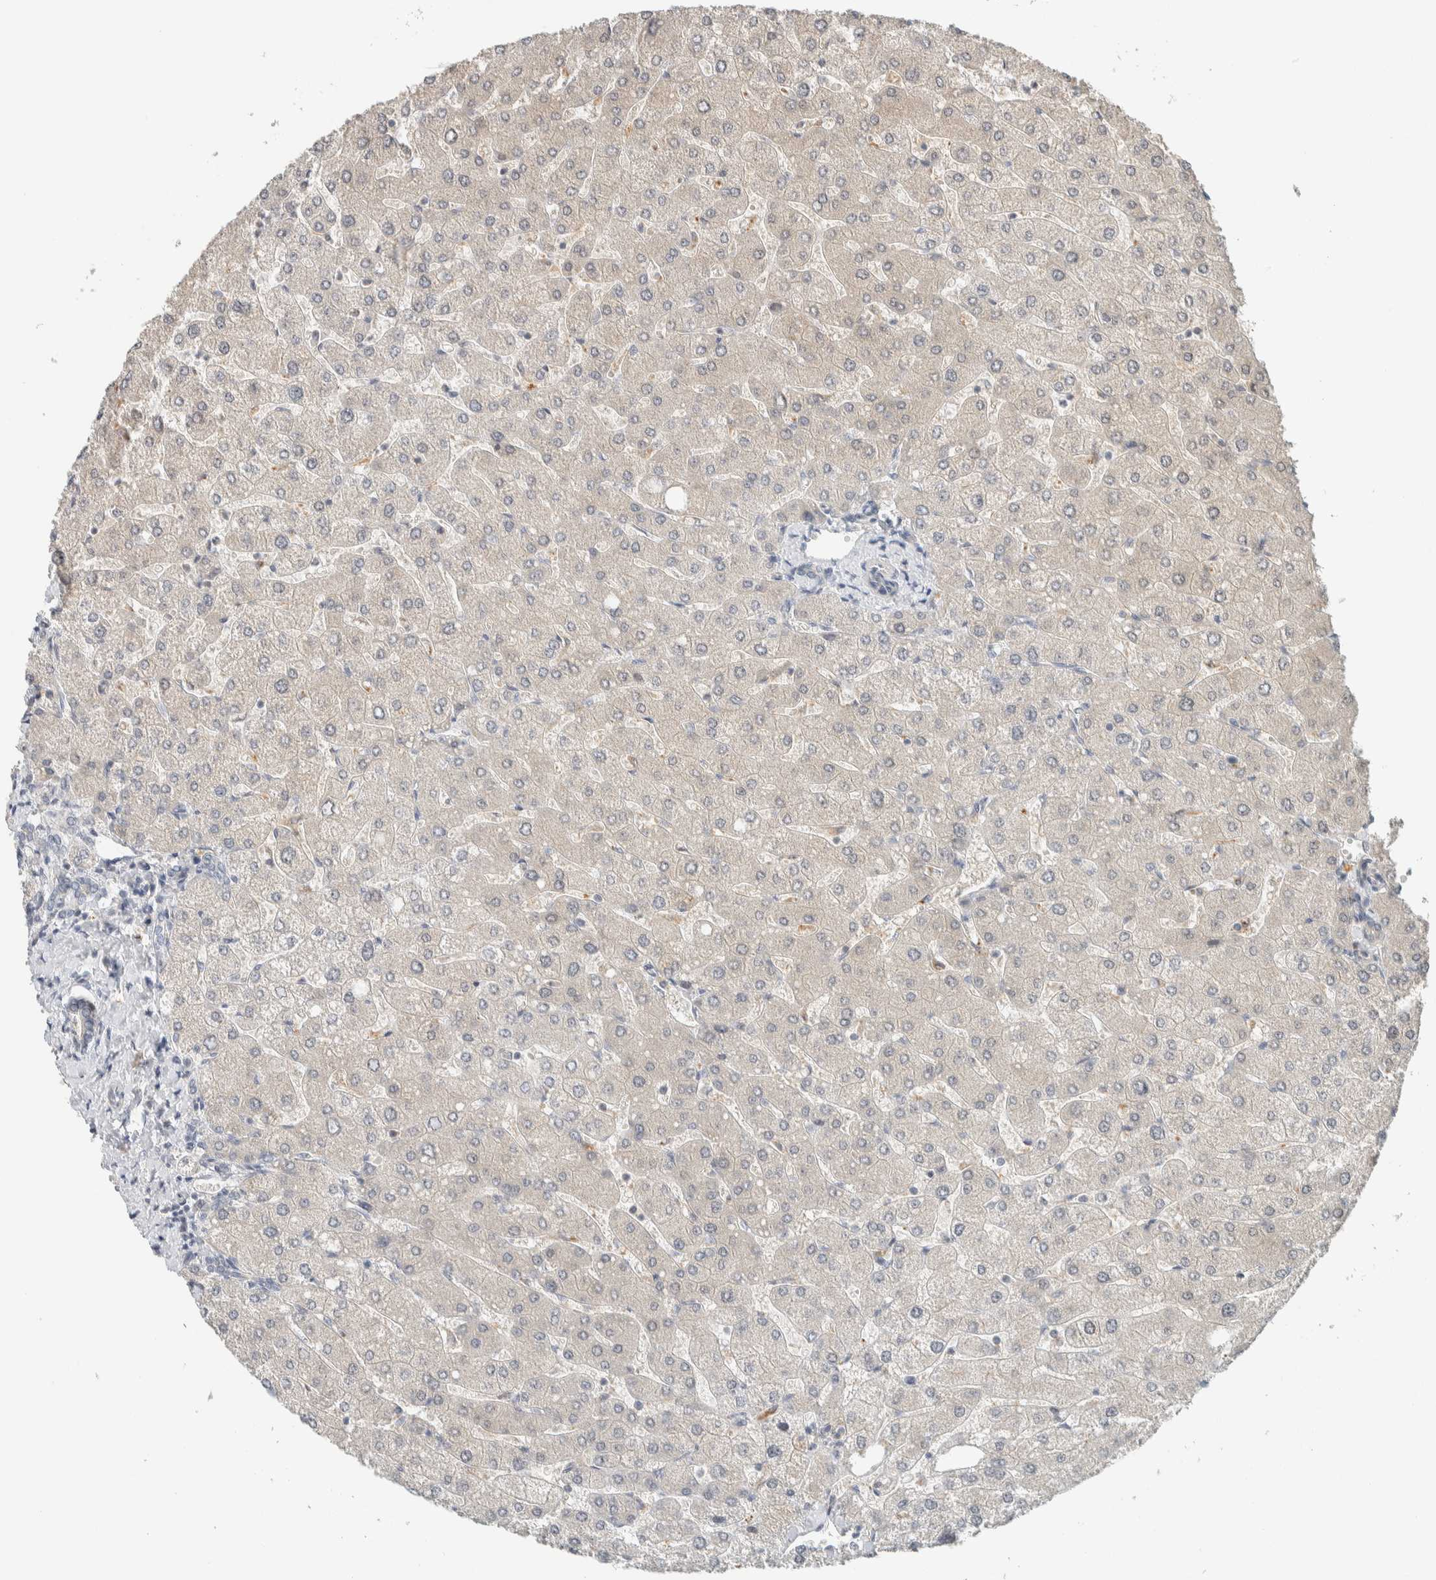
{"staining": {"intensity": "negative", "quantity": "none", "location": "none"}, "tissue": "liver", "cell_type": "Cholangiocytes", "image_type": "normal", "snomed": [{"axis": "morphology", "description": "Normal tissue, NOS"}, {"axis": "topography", "description": "Liver"}], "caption": "Normal liver was stained to show a protein in brown. There is no significant staining in cholangiocytes.", "gene": "PDE7B", "patient": {"sex": "male", "age": 55}}